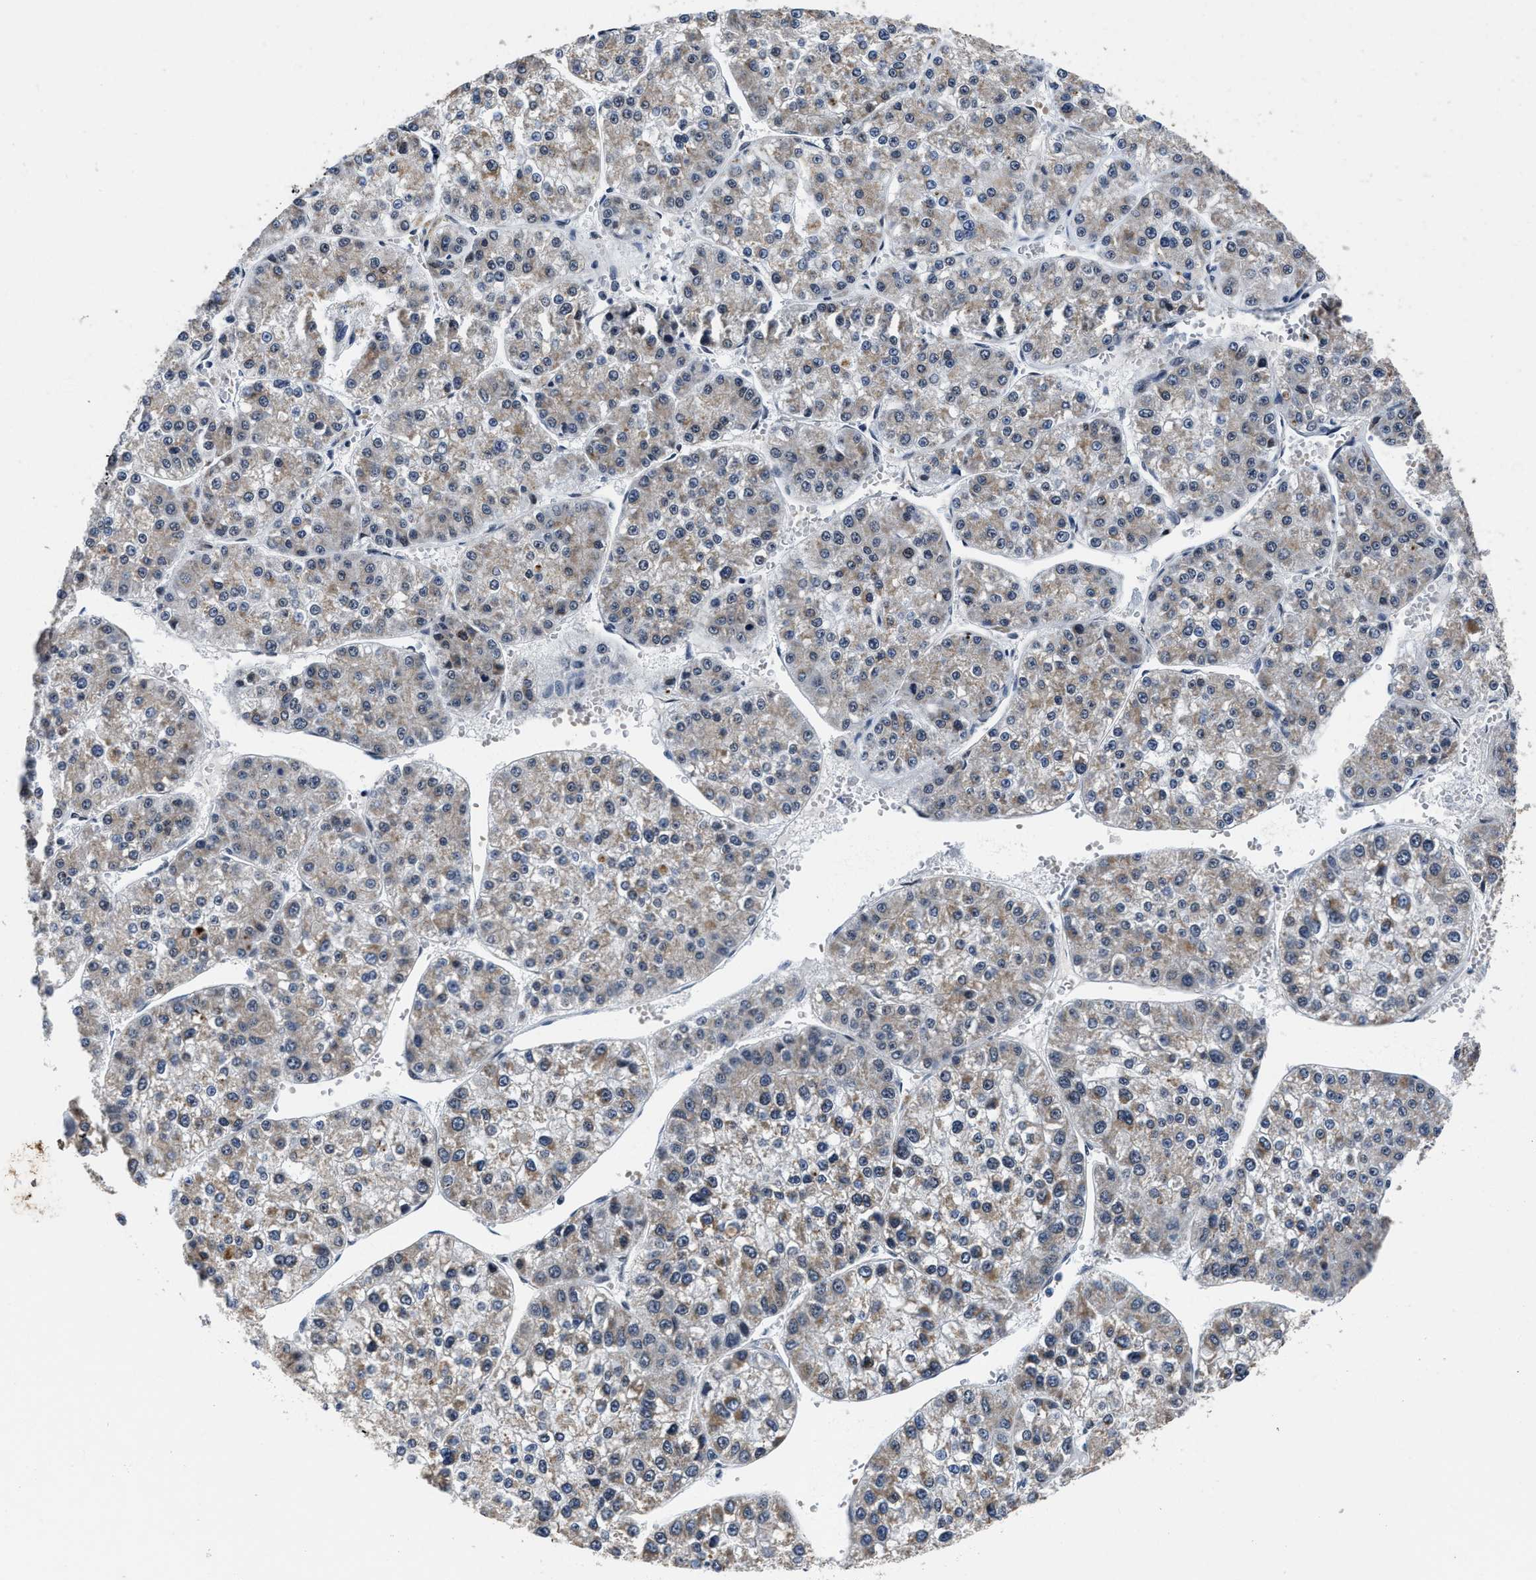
{"staining": {"intensity": "weak", "quantity": "25%-75%", "location": "cytoplasmic/membranous"}, "tissue": "liver cancer", "cell_type": "Tumor cells", "image_type": "cancer", "snomed": [{"axis": "morphology", "description": "Carcinoma, Hepatocellular, NOS"}, {"axis": "topography", "description": "Liver"}], "caption": "There is low levels of weak cytoplasmic/membranous staining in tumor cells of liver cancer, as demonstrated by immunohistochemical staining (brown color).", "gene": "GHITM", "patient": {"sex": "female", "age": 73}}